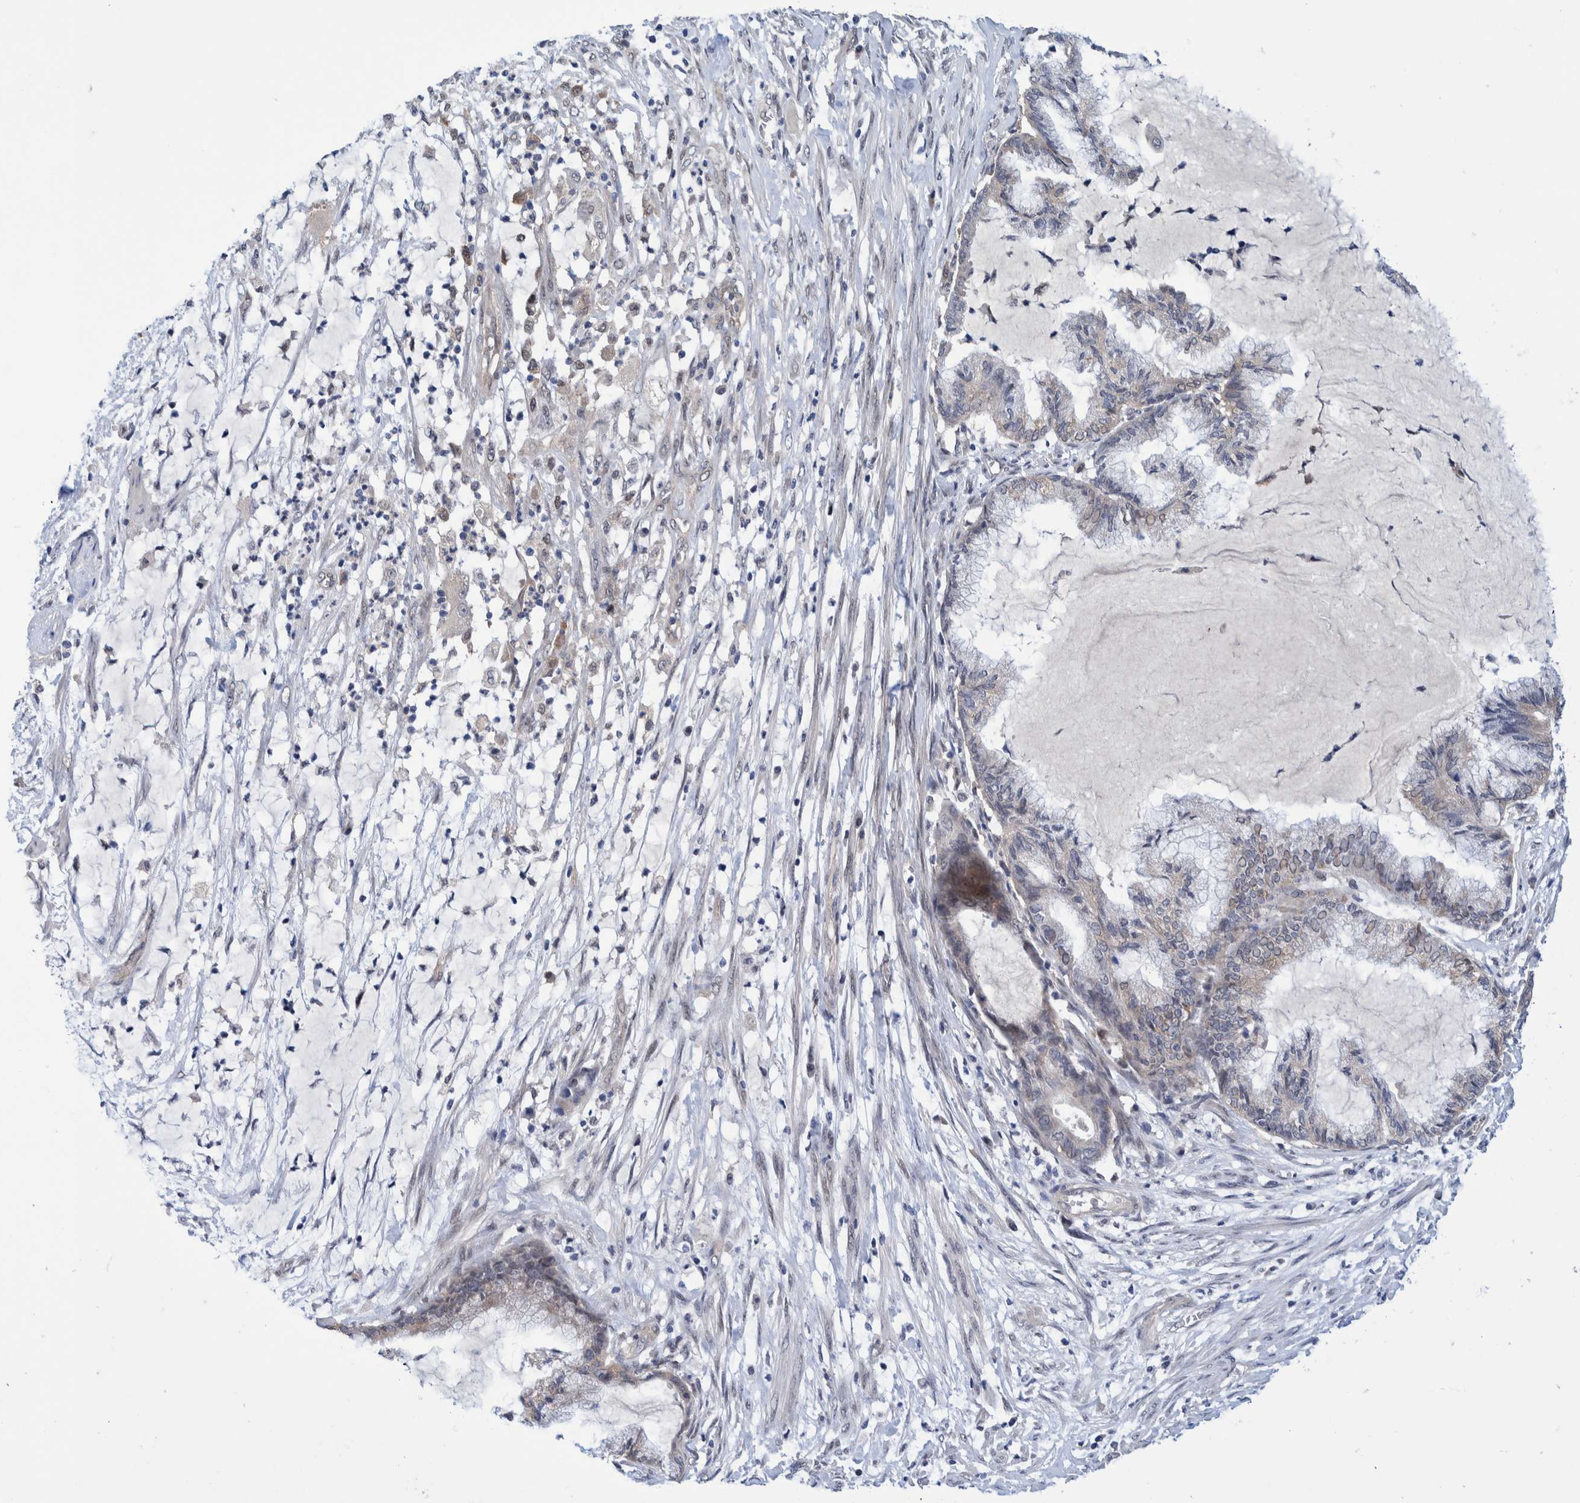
{"staining": {"intensity": "weak", "quantity": "<25%", "location": "cytoplasmic/membranous"}, "tissue": "endometrial cancer", "cell_type": "Tumor cells", "image_type": "cancer", "snomed": [{"axis": "morphology", "description": "Adenocarcinoma, NOS"}, {"axis": "topography", "description": "Endometrium"}], "caption": "Tumor cells show no significant protein positivity in endometrial cancer. The staining was performed using DAB (3,3'-diaminobenzidine) to visualize the protein expression in brown, while the nuclei were stained in blue with hematoxylin (Magnification: 20x).", "gene": "PFAS", "patient": {"sex": "female", "age": 86}}